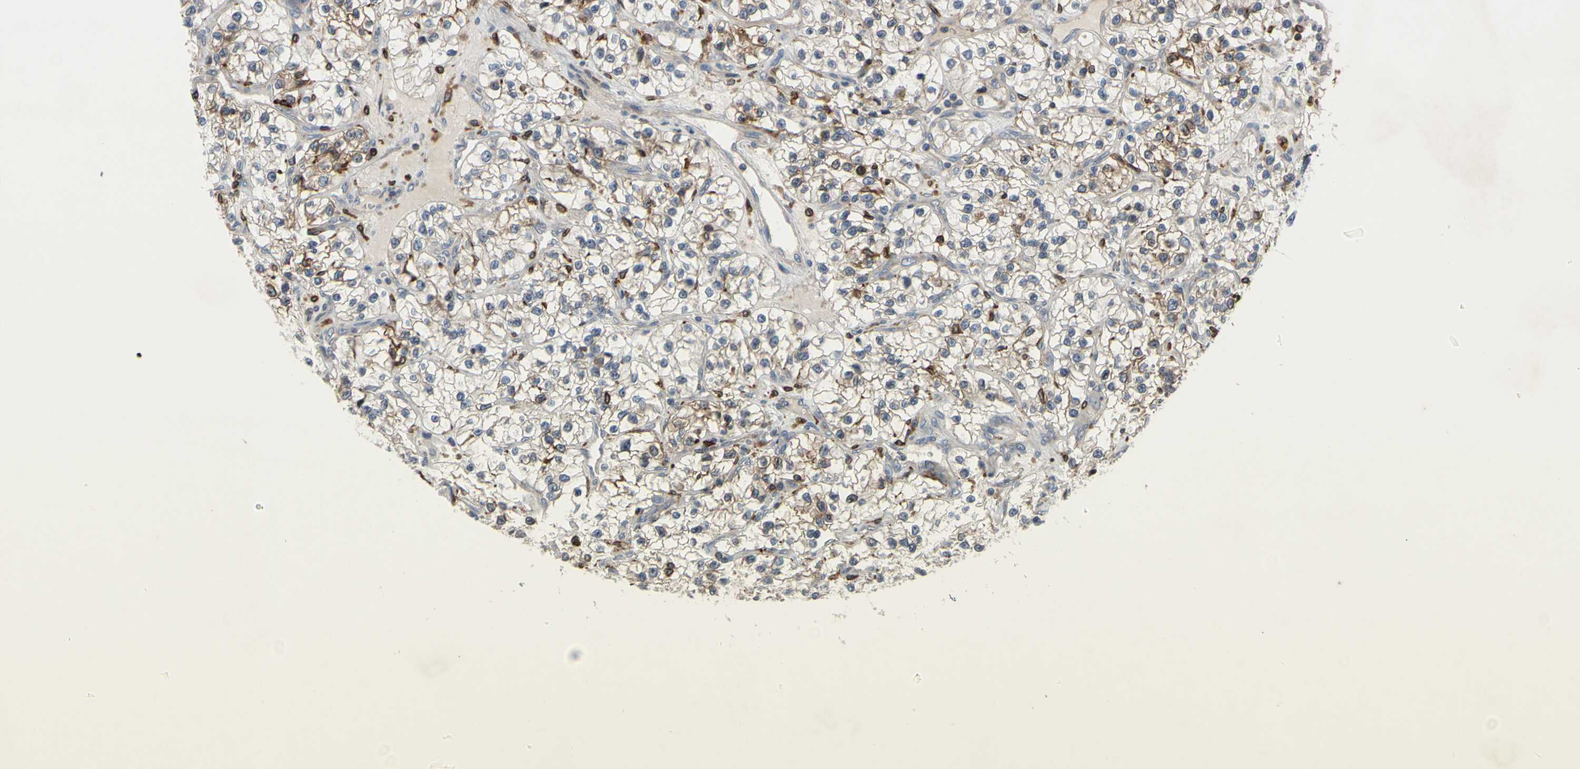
{"staining": {"intensity": "negative", "quantity": "none", "location": "none"}, "tissue": "renal cancer", "cell_type": "Tumor cells", "image_type": "cancer", "snomed": [{"axis": "morphology", "description": "Adenocarcinoma, NOS"}, {"axis": "topography", "description": "Kidney"}], "caption": "High magnification brightfield microscopy of adenocarcinoma (renal) stained with DAB (3,3'-diaminobenzidine) (brown) and counterstained with hematoxylin (blue): tumor cells show no significant staining.", "gene": "PLXNA2", "patient": {"sex": "female", "age": 57}}